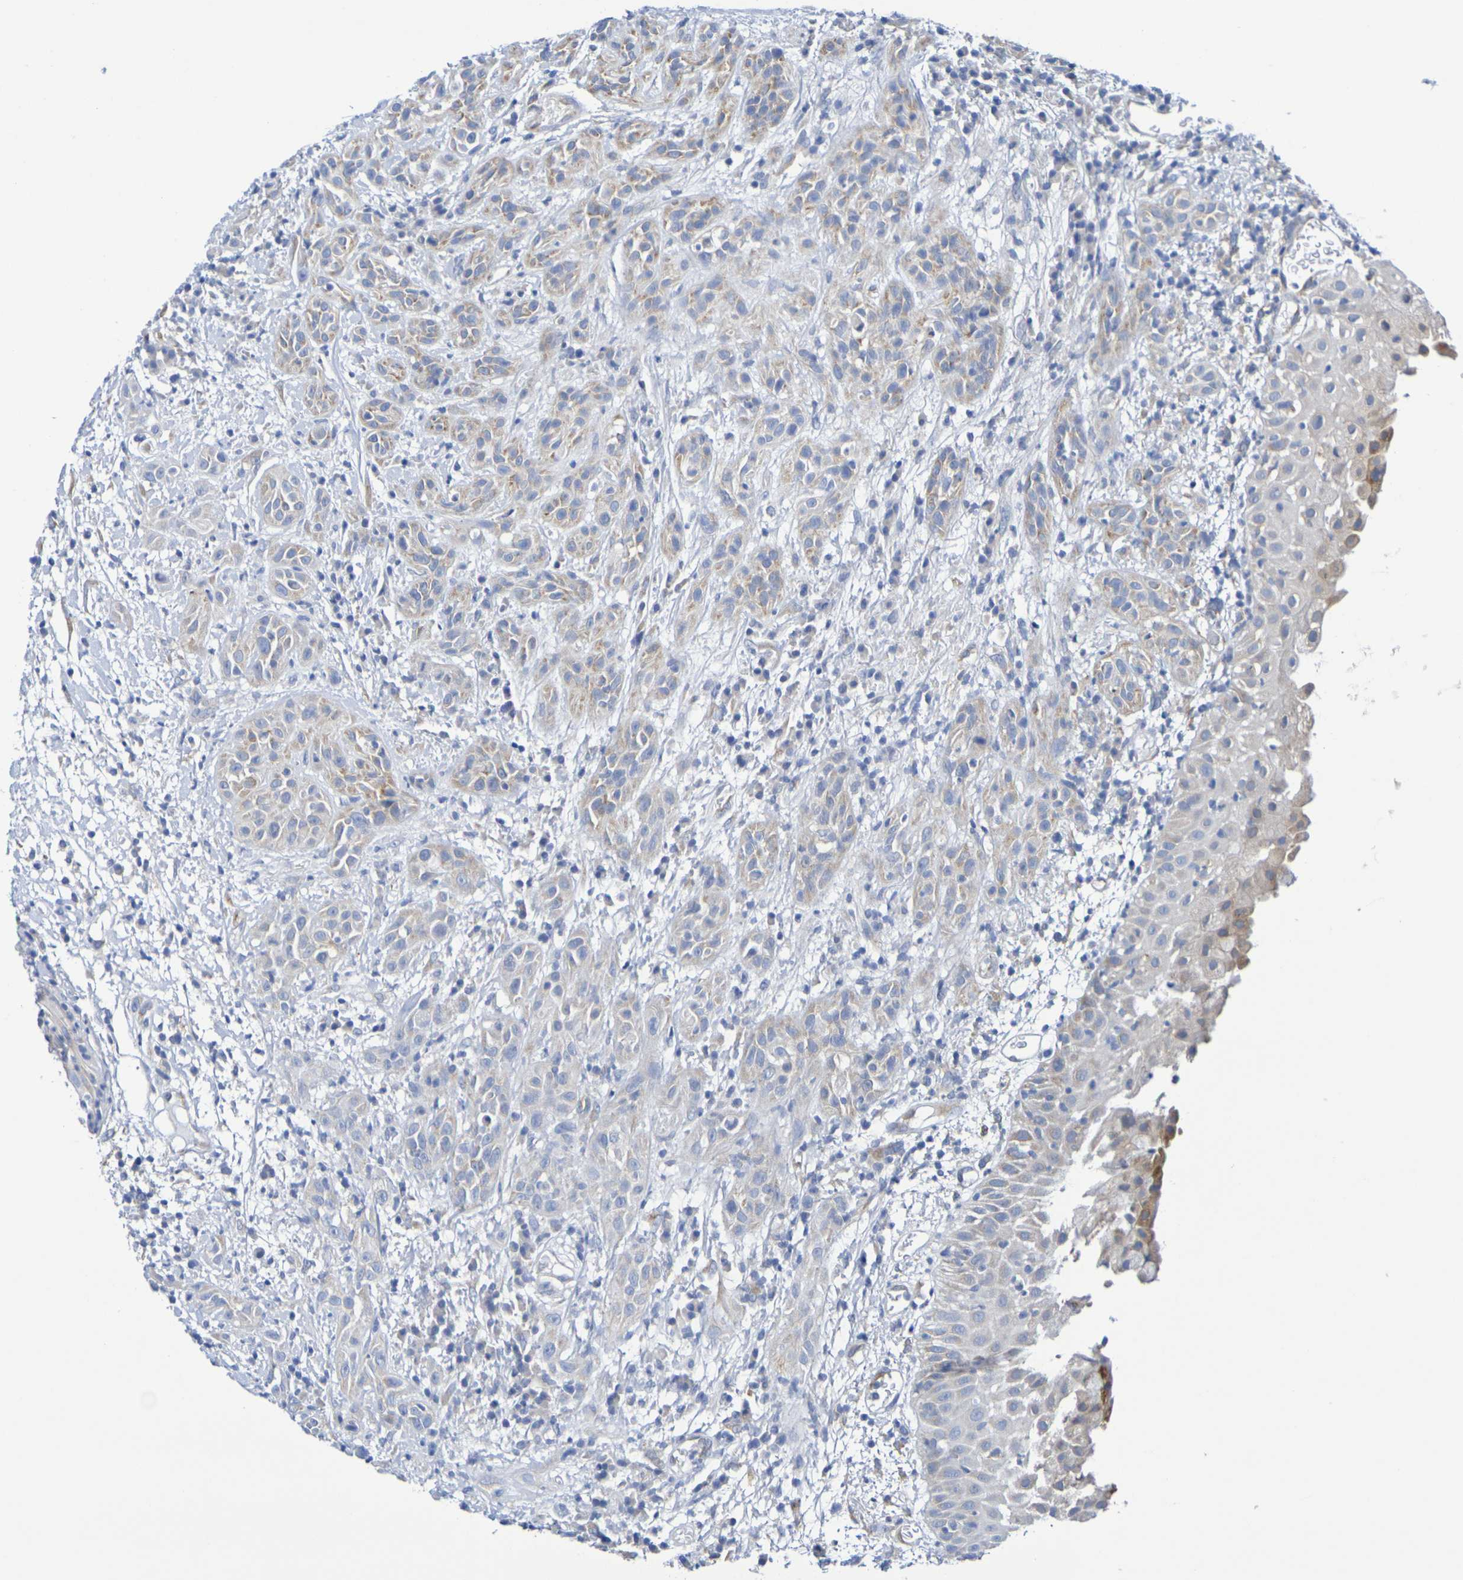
{"staining": {"intensity": "weak", "quantity": ">75%", "location": "cytoplasmic/membranous"}, "tissue": "head and neck cancer", "cell_type": "Tumor cells", "image_type": "cancer", "snomed": [{"axis": "morphology", "description": "Squamous cell carcinoma, NOS"}, {"axis": "topography", "description": "Head-Neck"}], "caption": "Squamous cell carcinoma (head and neck) stained with a brown dye reveals weak cytoplasmic/membranous positive expression in approximately >75% of tumor cells.", "gene": "TMCC3", "patient": {"sex": "male", "age": 62}}